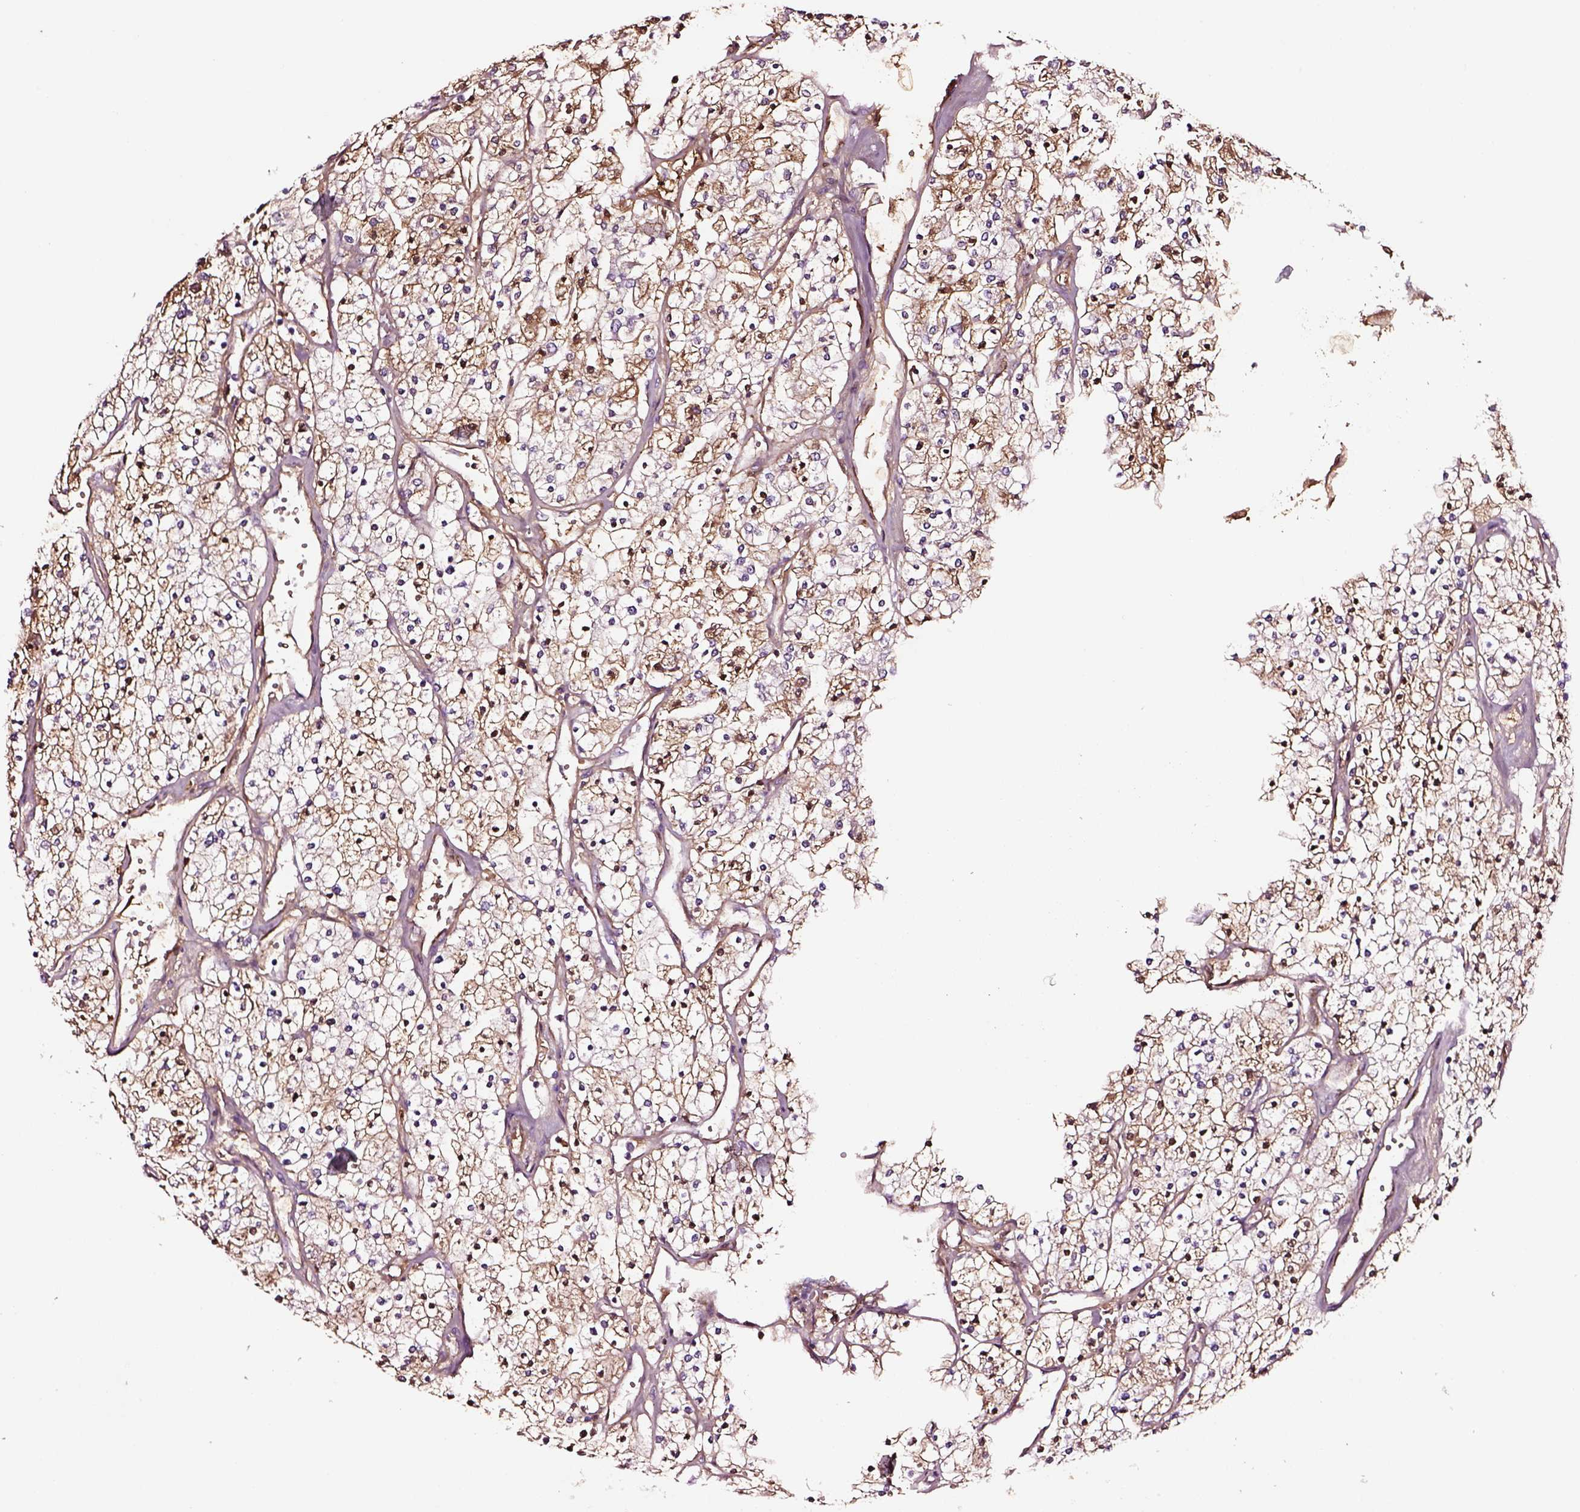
{"staining": {"intensity": "moderate", "quantity": ">75%", "location": "cytoplasmic/membranous"}, "tissue": "renal cancer", "cell_type": "Tumor cells", "image_type": "cancer", "snomed": [{"axis": "morphology", "description": "Adenocarcinoma, NOS"}, {"axis": "topography", "description": "Kidney"}], "caption": "Immunohistochemical staining of human renal cancer (adenocarcinoma) reveals medium levels of moderate cytoplasmic/membranous protein expression in about >75% of tumor cells.", "gene": "TF", "patient": {"sex": "male", "age": 80}}